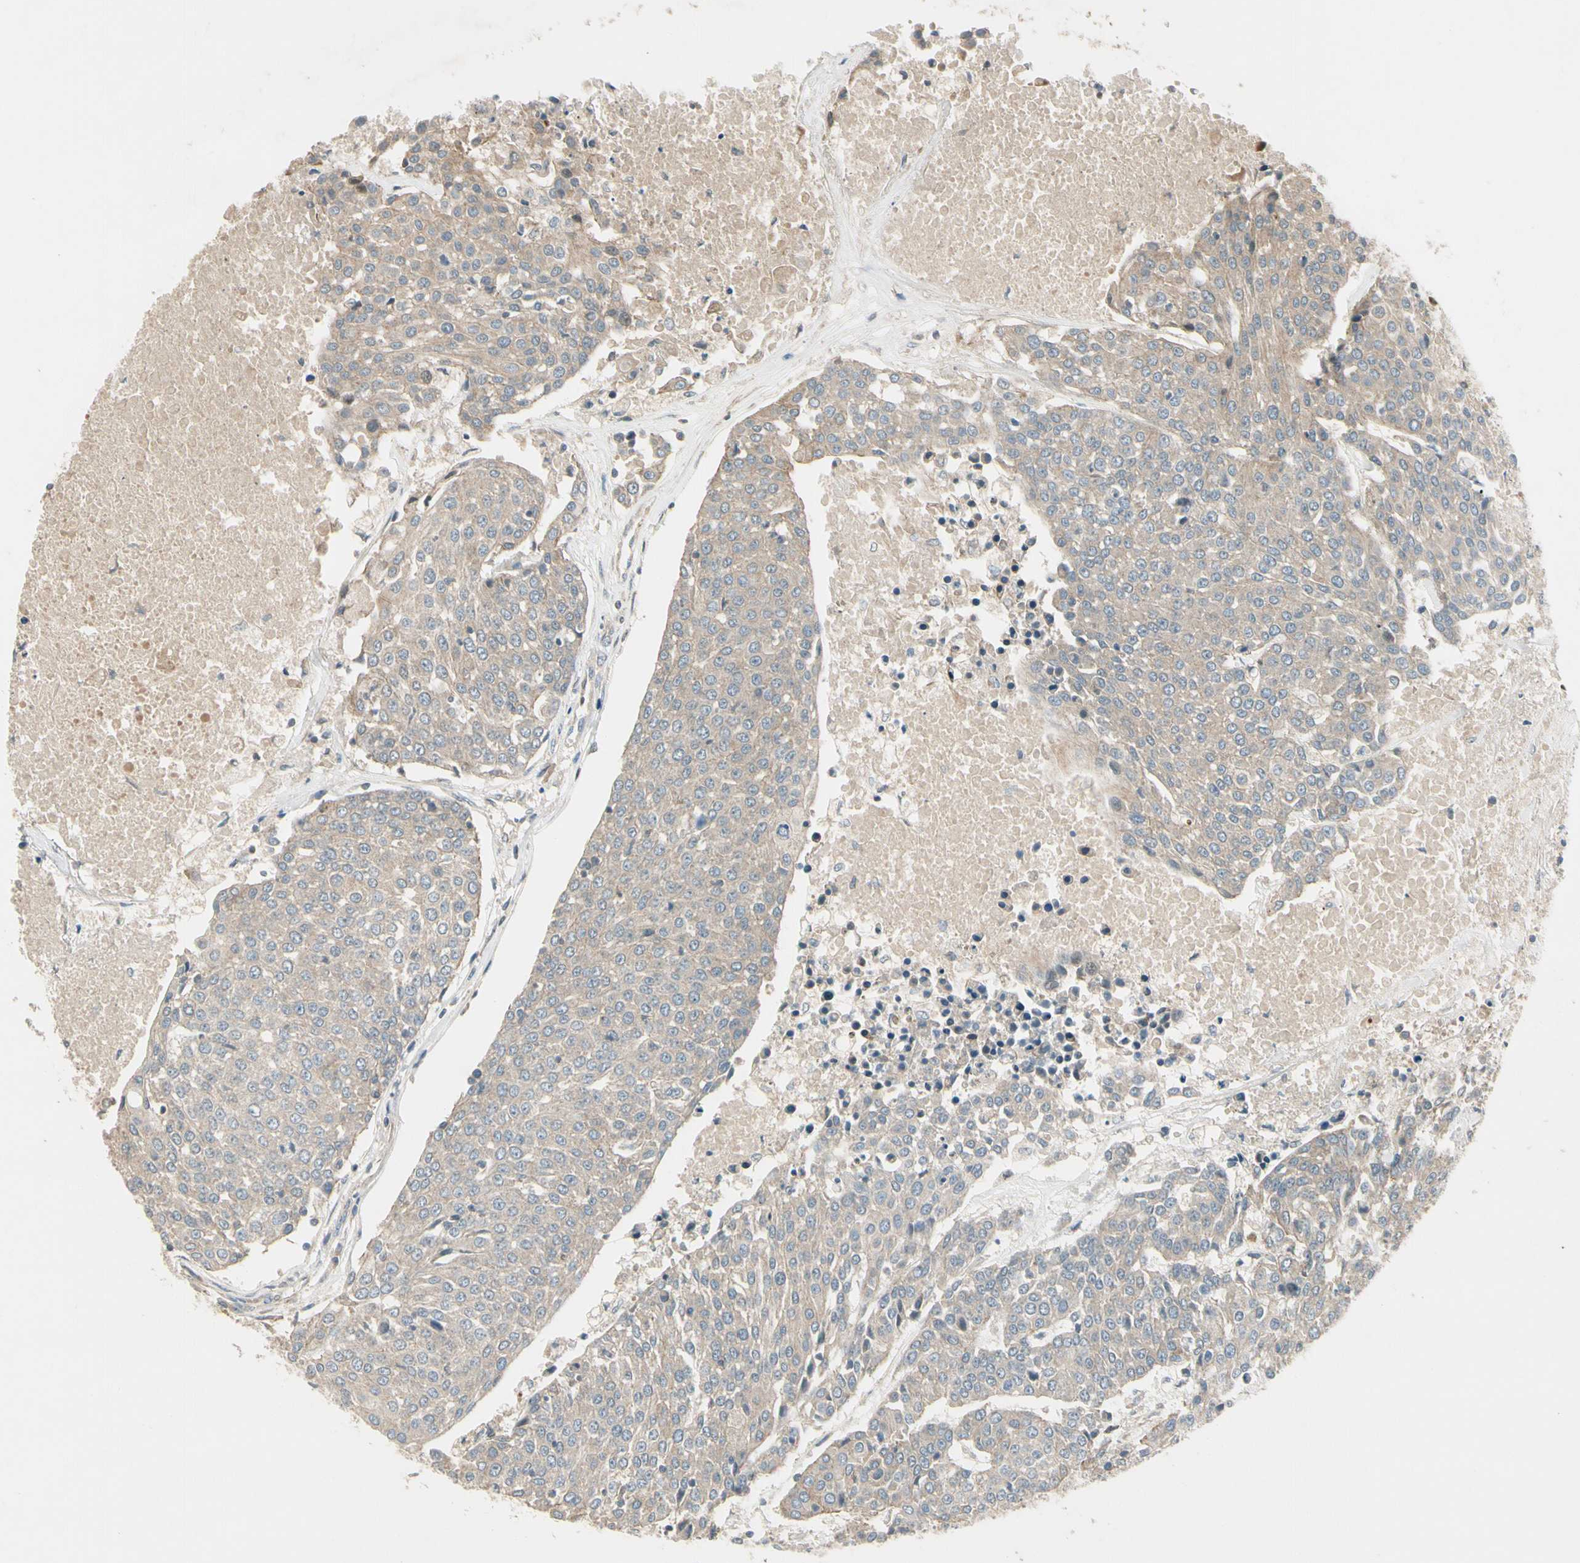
{"staining": {"intensity": "weak", "quantity": "25%-75%", "location": "cytoplasmic/membranous"}, "tissue": "urothelial cancer", "cell_type": "Tumor cells", "image_type": "cancer", "snomed": [{"axis": "morphology", "description": "Urothelial carcinoma, High grade"}, {"axis": "topography", "description": "Urinary bladder"}], "caption": "Protein staining demonstrates weak cytoplasmic/membranous staining in approximately 25%-75% of tumor cells in urothelial carcinoma (high-grade).", "gene": "PPP3CB", "patient": {"sex": "female", "age": 85}}